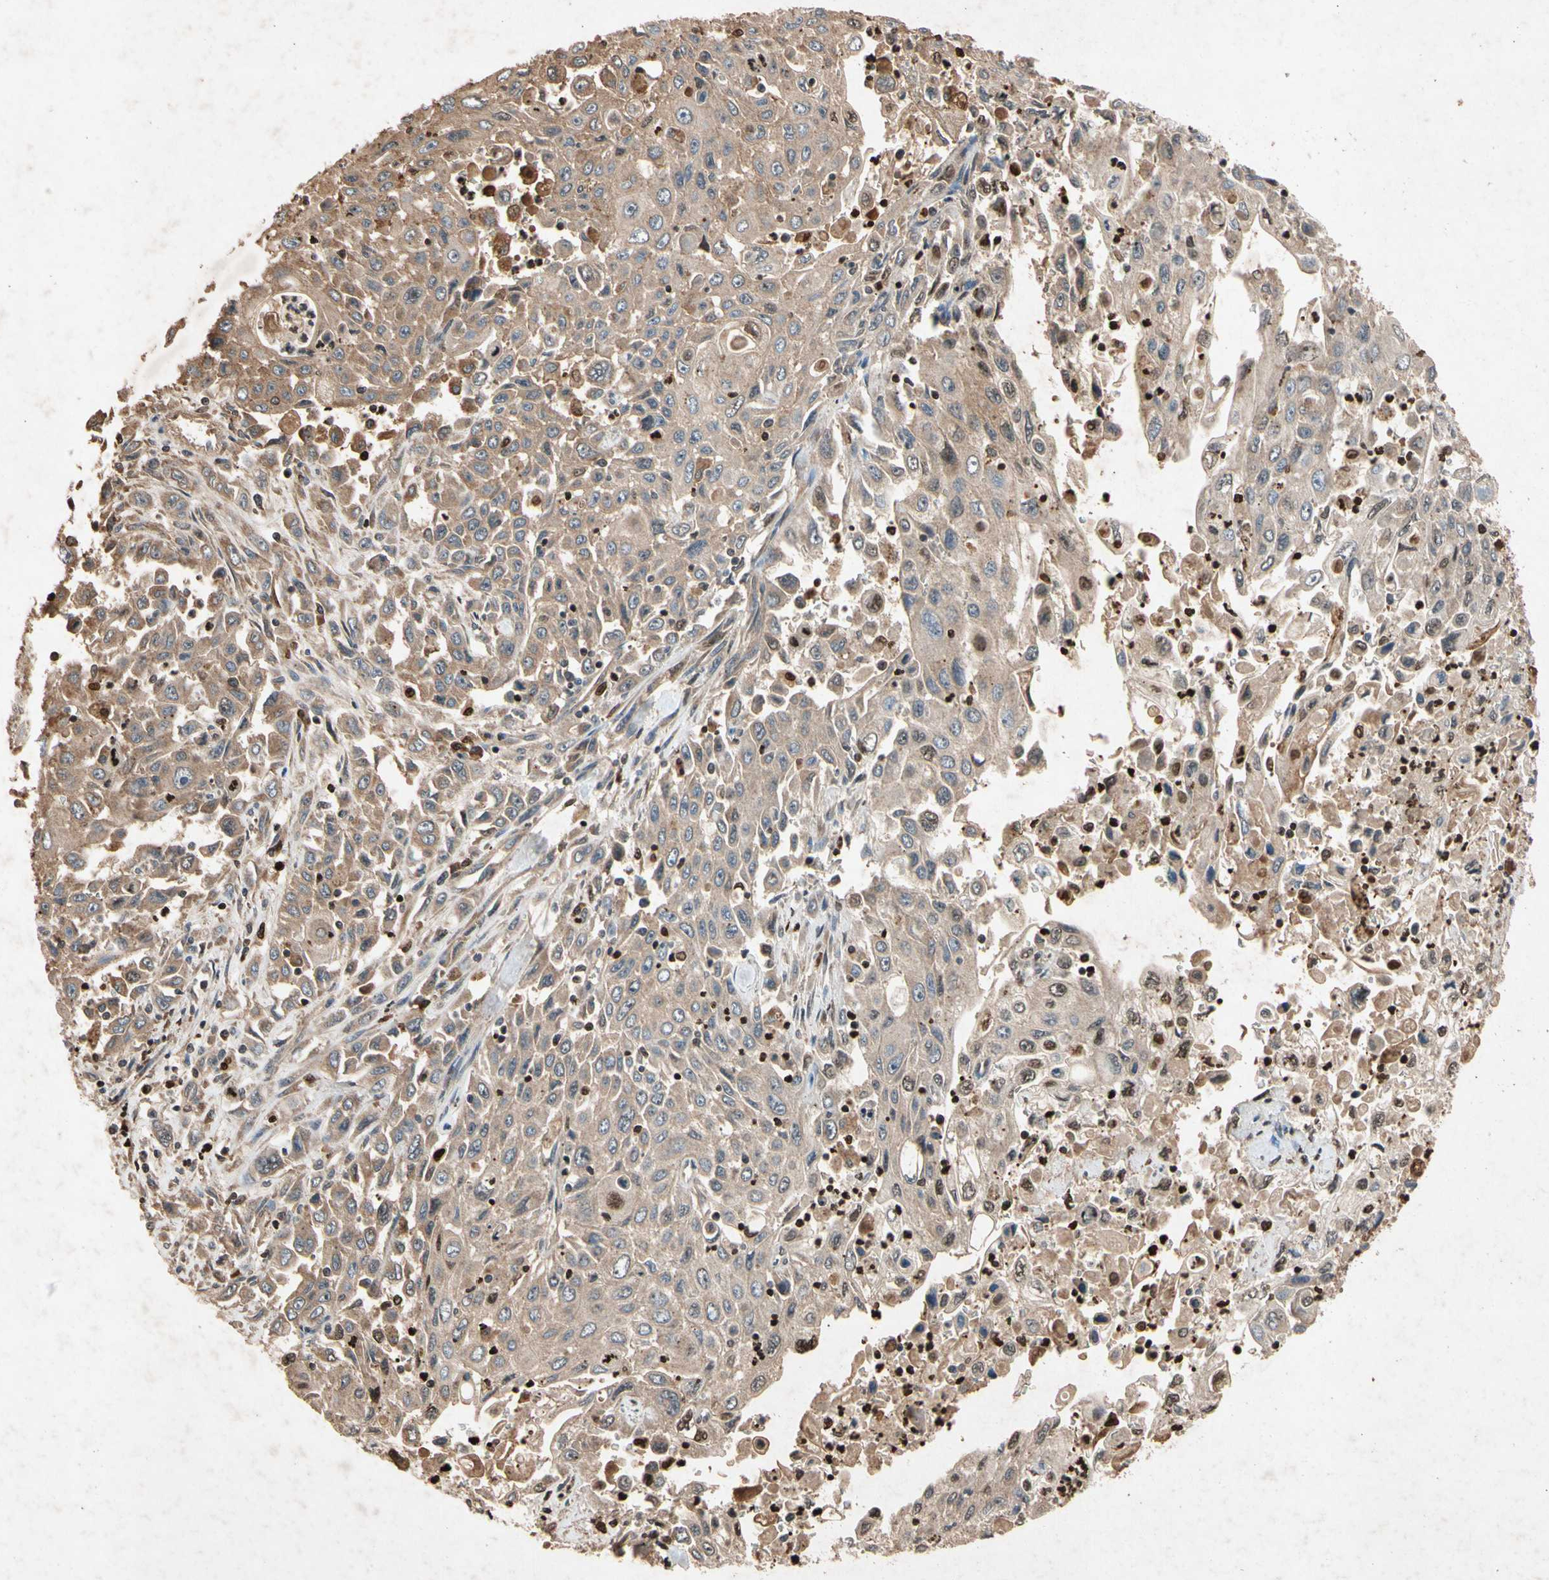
{"staining": {"intensity": "moderate", "quantity": ">75%", "location": "cytoplasmic/membranous"}, "tissue": "pancreatic cancer", "cell_type": "Tumor cells", "image_type": "cancer", "snomed": [{"axis": "morphology", "description": "Adenocarcinoma, NOS"}, {"axis": "topography", "description": "Pancreas"}], "caption": "Moderate cytoplasmic/membranous protein staining is identified in approximately >75% of tumor cells in pancreatic cancer (adenocarcinoma).", "gene": "PRDX4", "patient": {"sex": "male", "age": 70}}